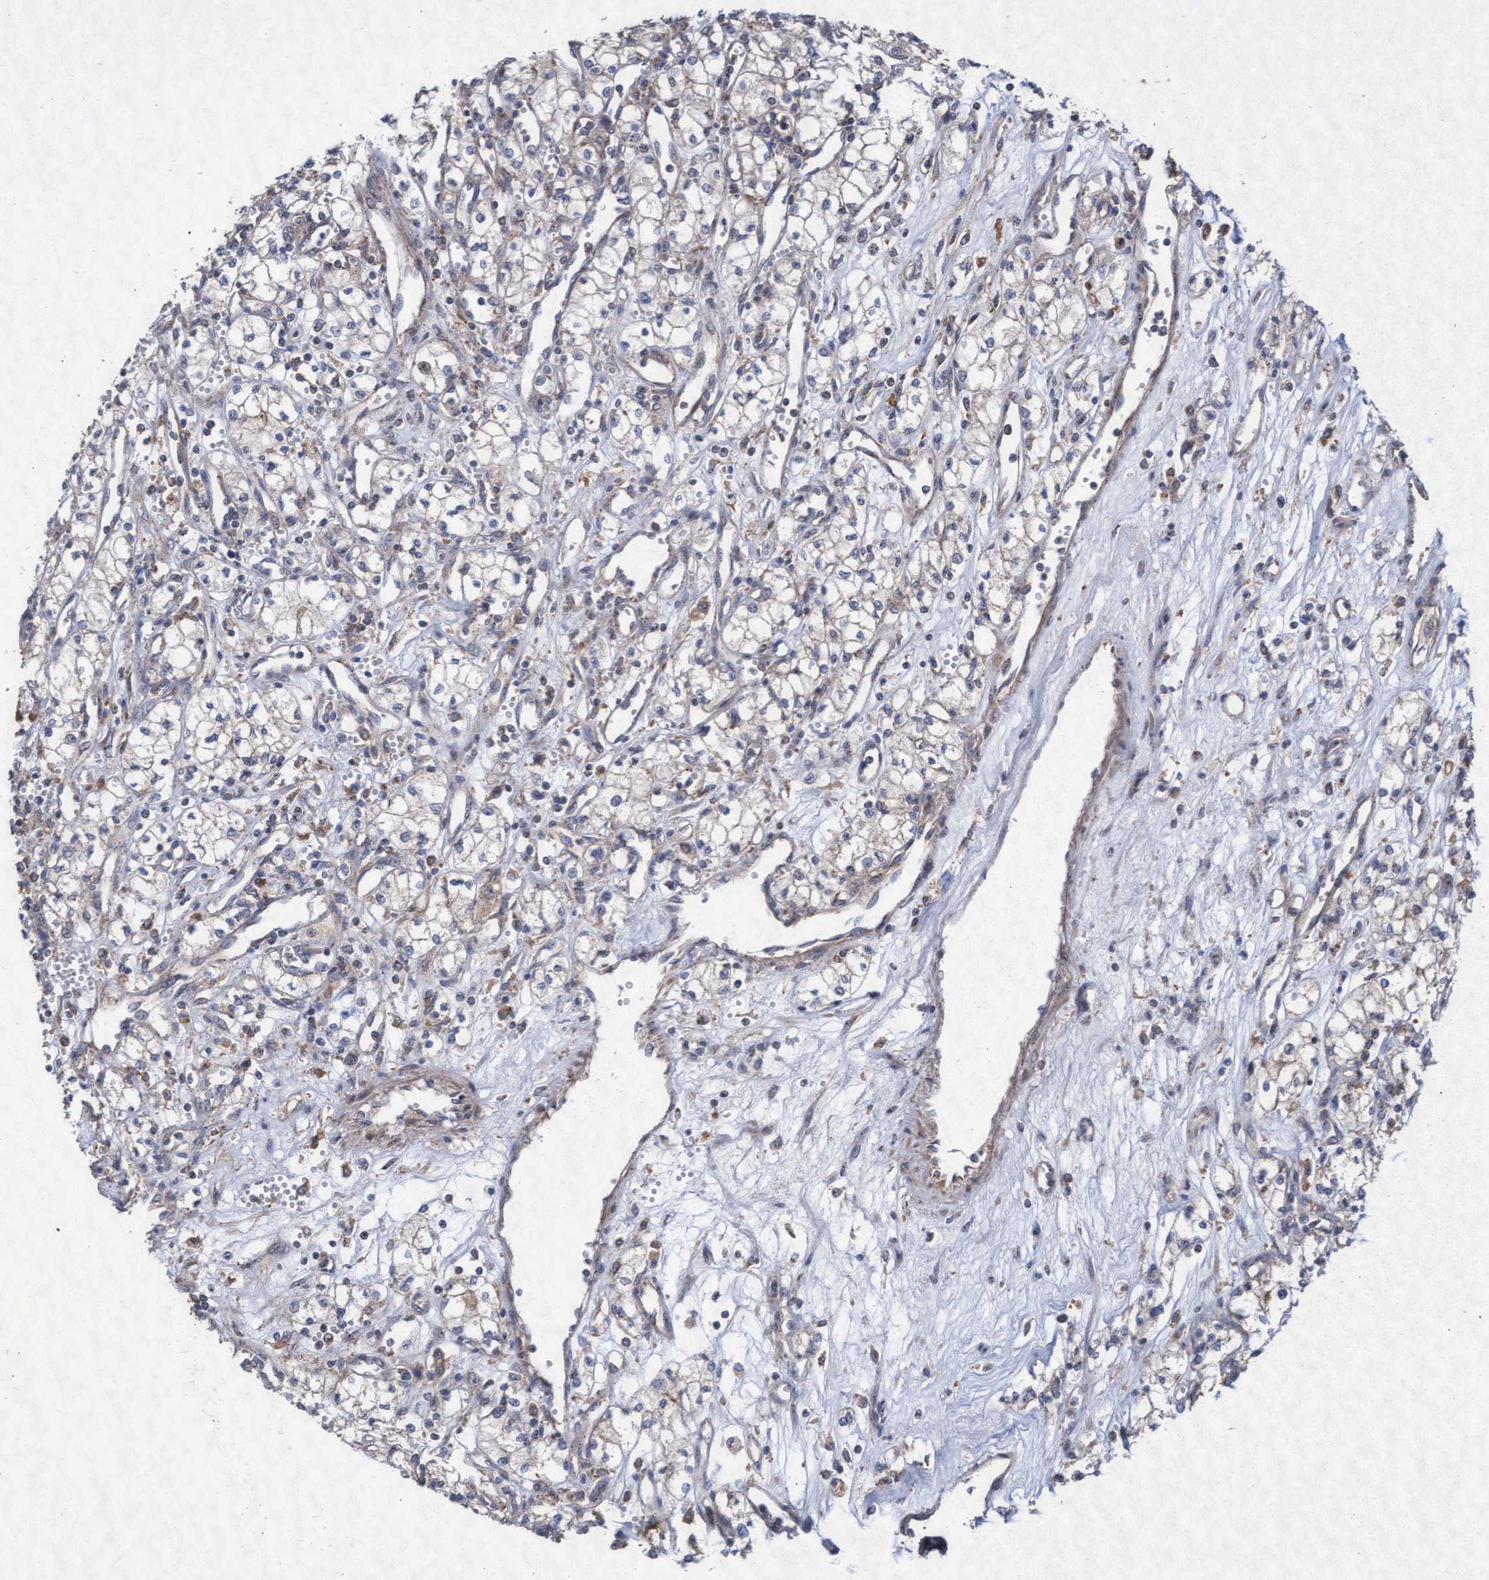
{"staining": {"intensity": "negative", "quantity": "none", "location": "none"}, "tissue": "renal cancer", "cell_type": "Tumor cells", "image_type": "cancer", "snomed": [{"axis": "morphology", "description": "Adenocarcinoma, NOS"}, {"axis": "topography", "description": "Kidney"}], "caption": "Renal adenocarcinoma stained for a protein using IHC exhibits no positivity tumor cells.", "gene": "ABCF2", "patient": {"sex": "male", "age": 59}}